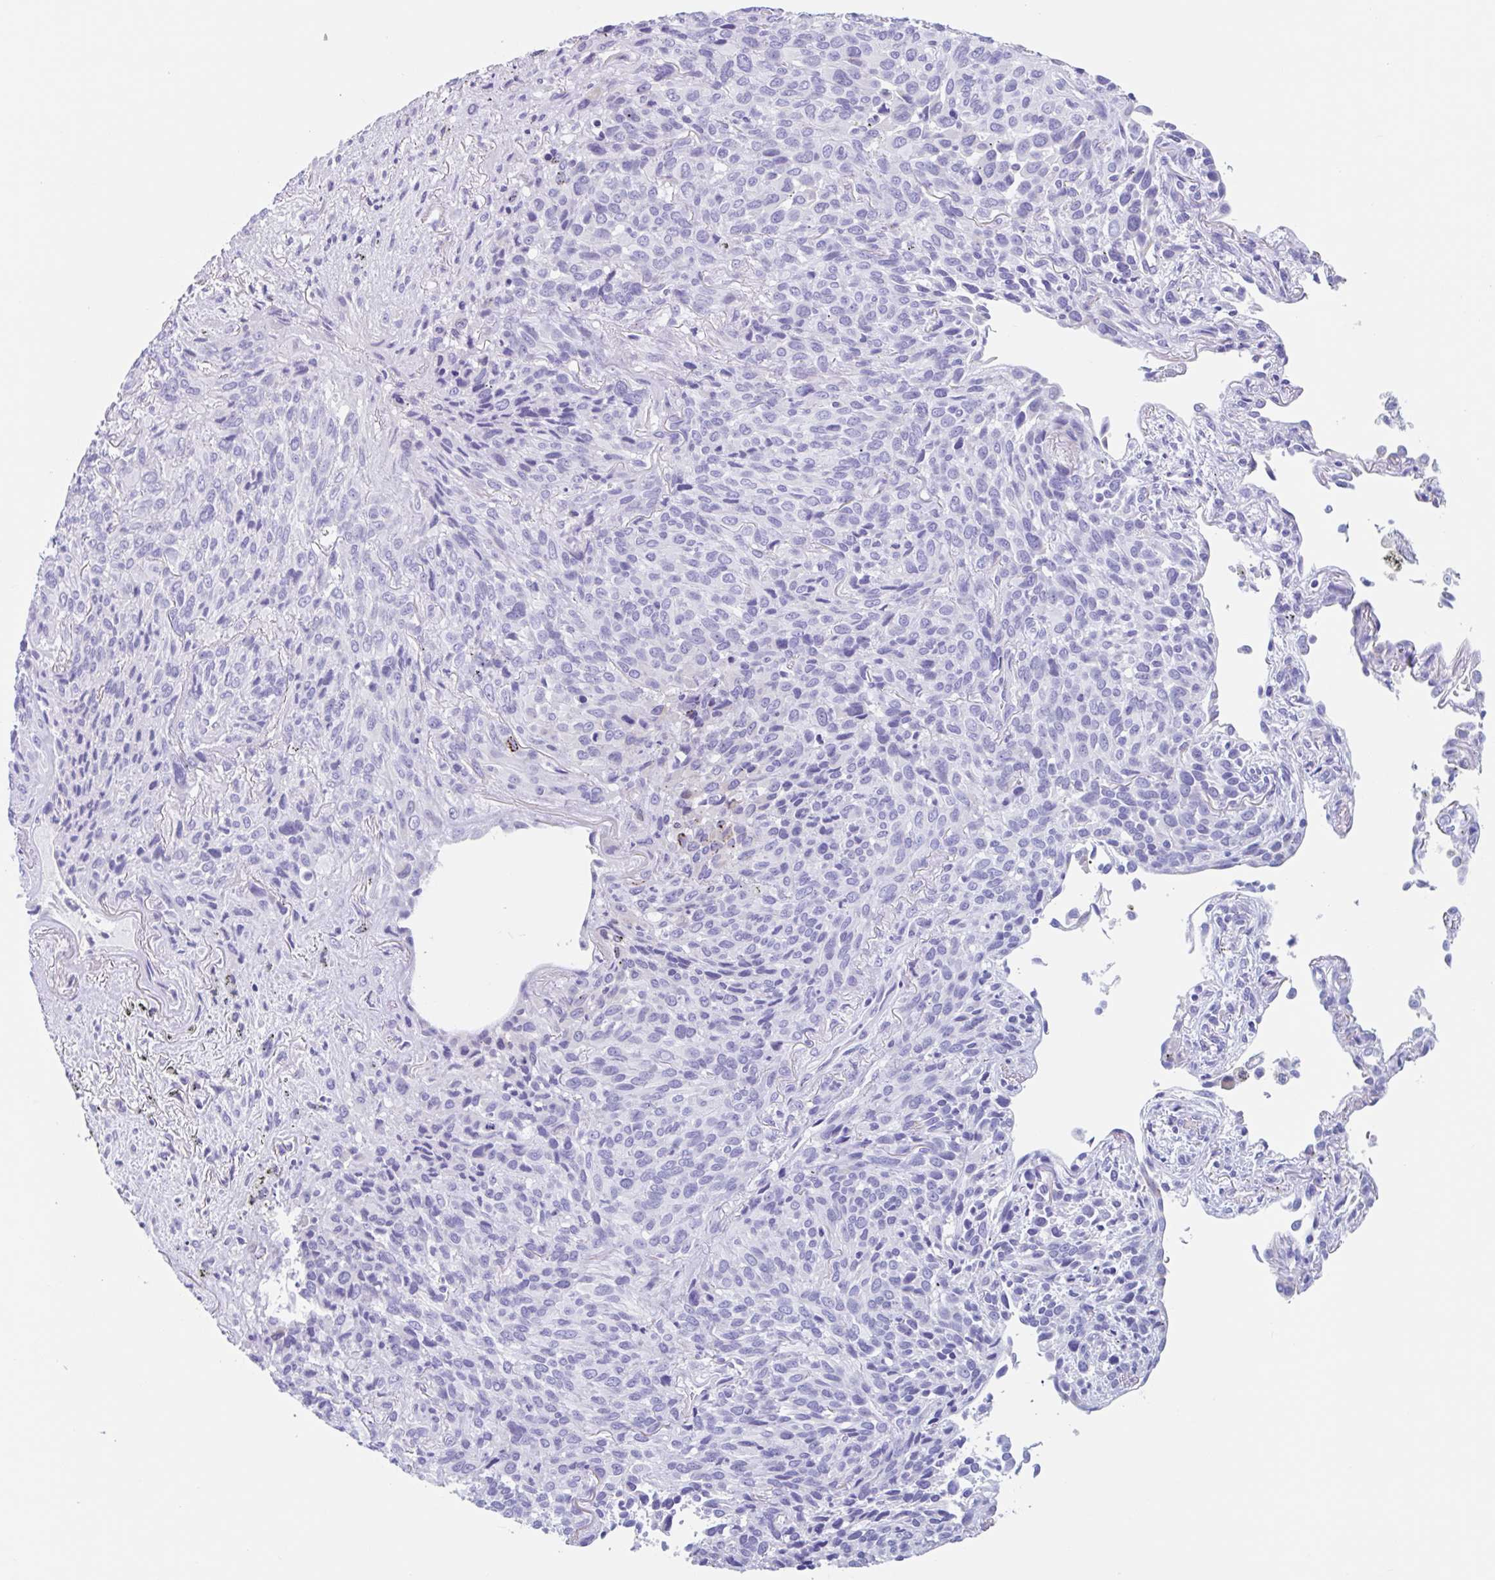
{"staining": {"intensity": "negative", "quantity": "none", "location": "none"}, "tissue": "melanoma", "cell_type": "Tumor cells", "image_type": "cancer", "snomed": [{"axis": "morphology", "description": "Malignant melanoma, Metastatic site"}, {"axis": "topography", "description": "Lung"}], "caption": "This is an immunohistochemistry micrograph of malignant melanoma (metastatic site). There is no expression in tumor cells.", "gene": "CPTP", "patient": {"sex": "male", "age": 48}}